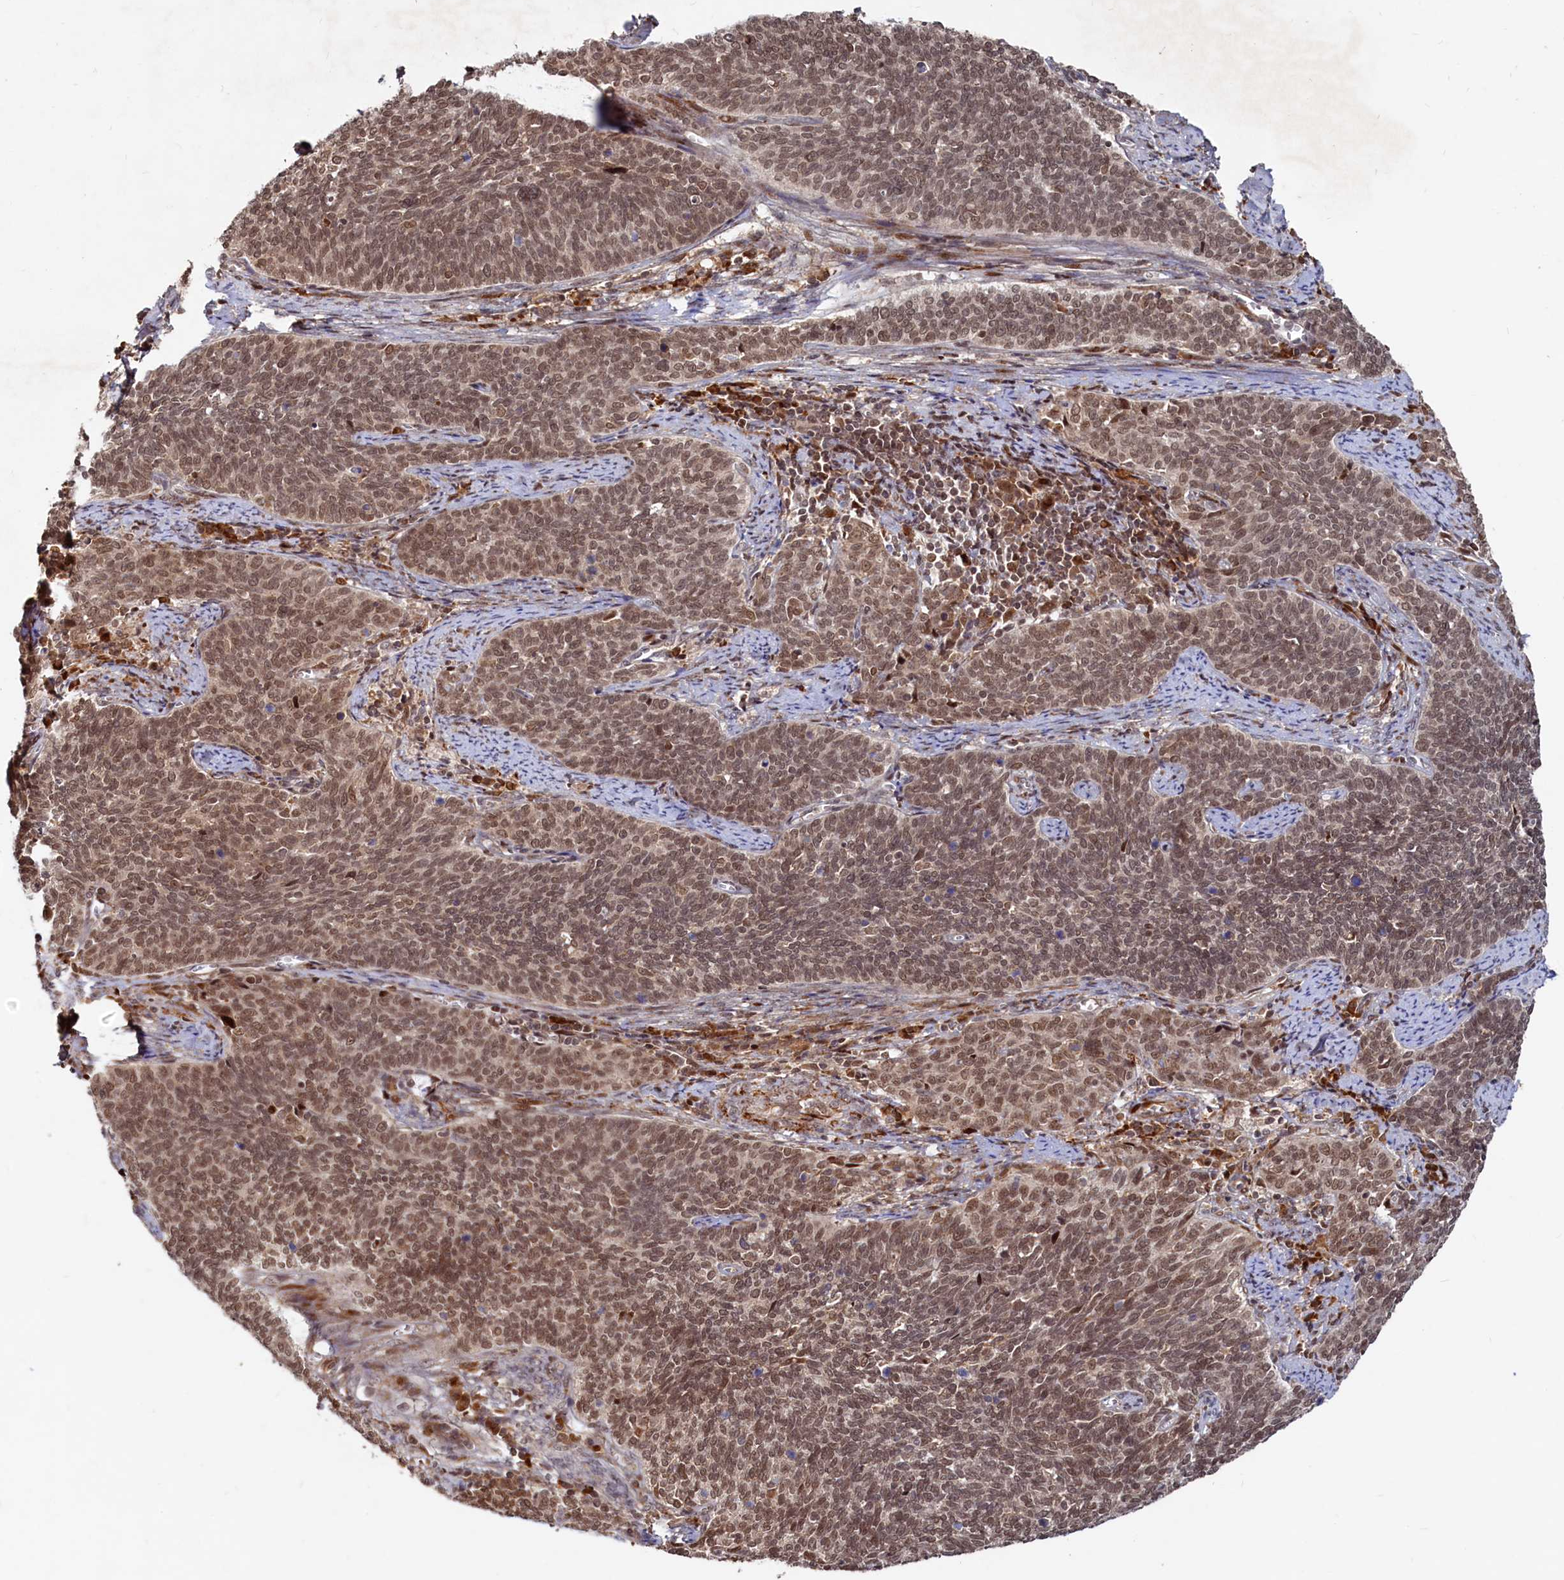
{"staining": {"intensity": "moderate", "quantity": ">75%", "location": "nuclear"}, "tissue": "cervical cancer", "cell_type": "Tumor cells", "image_type": "cancer", "snomed": [{"axis": "morphology", "description": "Squamous cell carcinoma, NOS"}, {"axis": "topography", "description": "Cervix"}], "caption": "Moderate nuclear protein staining is seen in approximately >75% of tumor cells in cervical squamous cell carcinoma.", "gene": "TRAPPC4", "patient": {"sex": "female", "age": 39}}